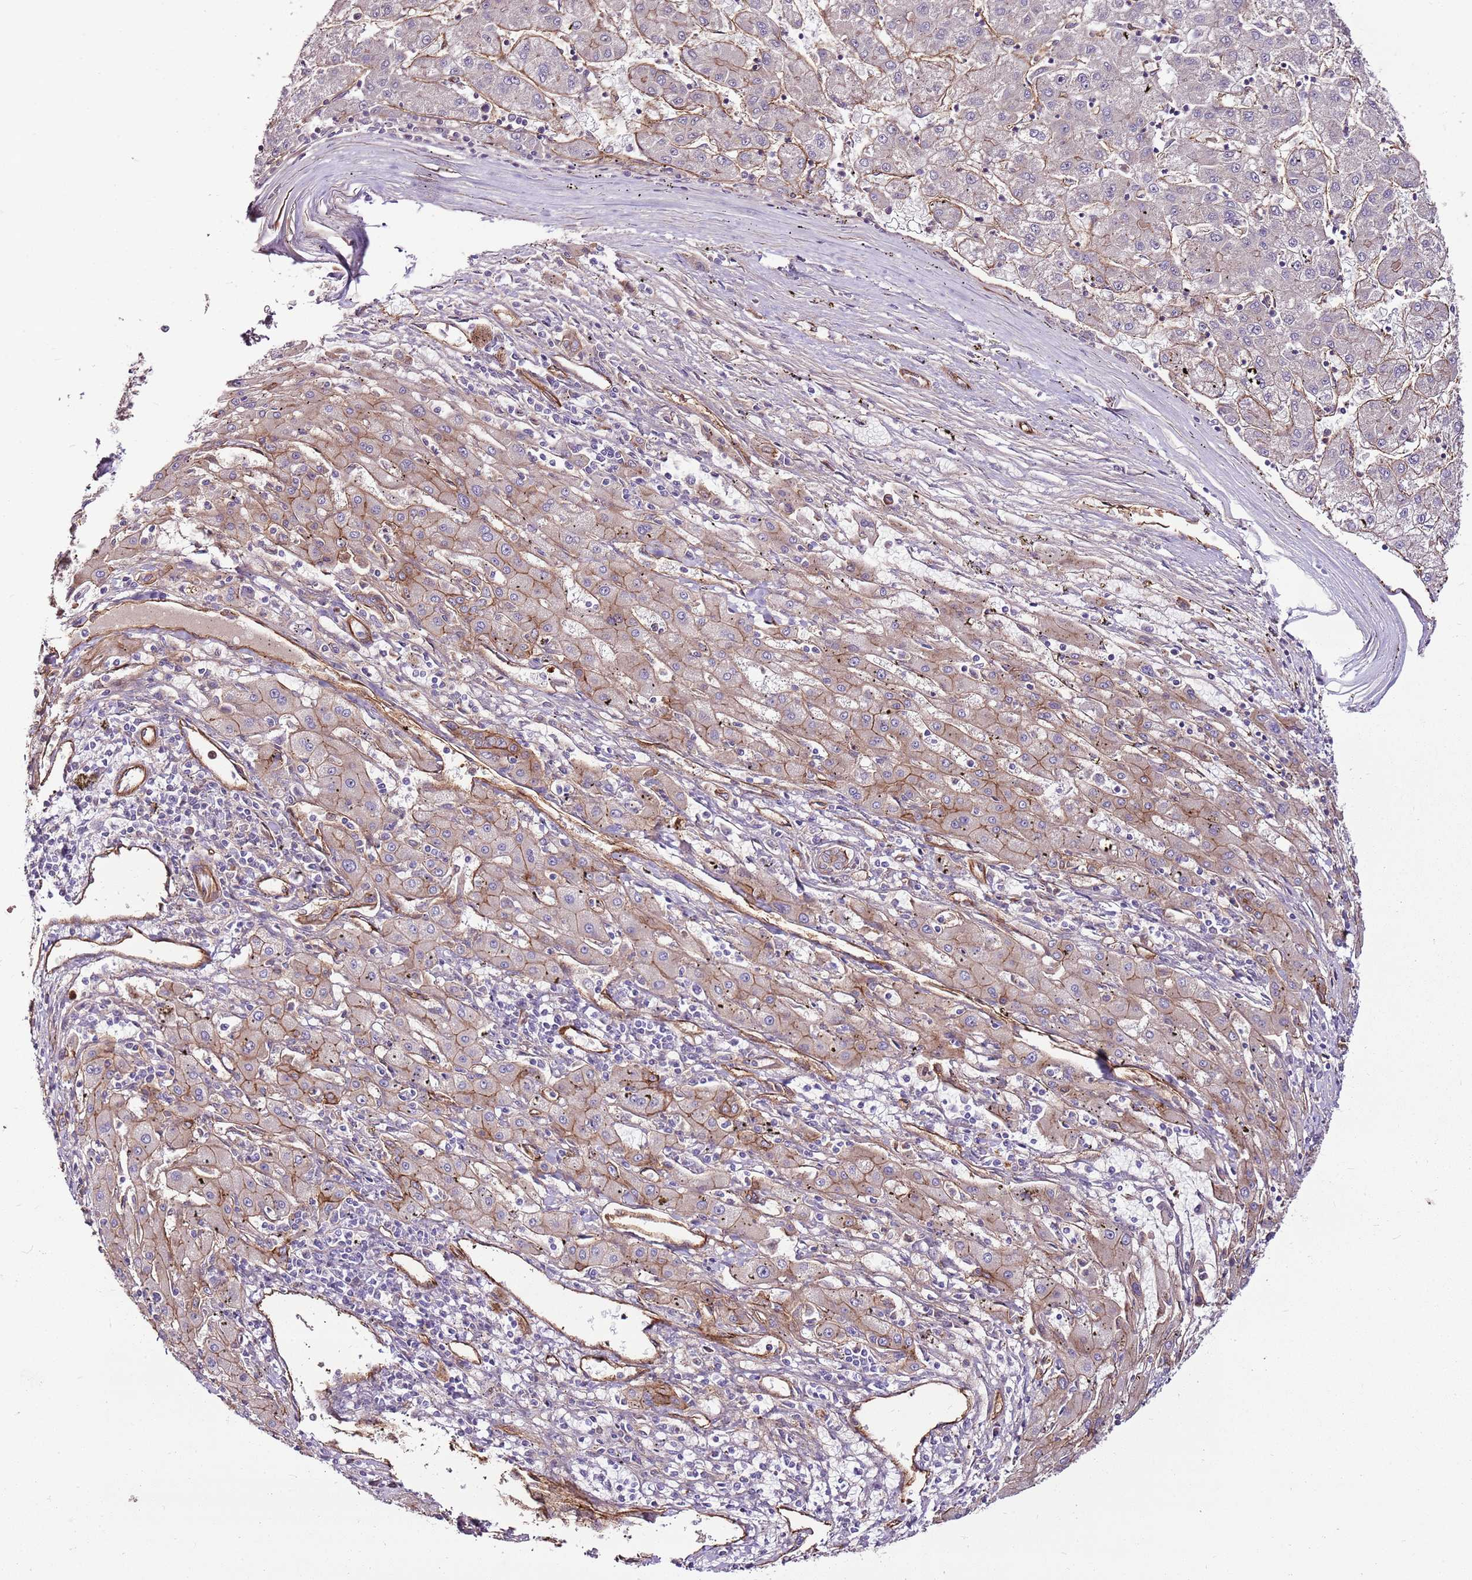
{"staining": {"intensity": "negative", "quantity": "none", "location": "none"}, "tissue": "liver cancer", "cell_type": "Tumor cells", "image_type": "cancer", "snomed": [{"axis": "morphology", "description": "Carcinoma, Hepatocellular, NOS"}, {"axis": "topography", "description": "Liver"}], "caption": "Liver cancer (hepatocellular carcinoma) was stained to show a protein in brown. There is no significant expression in tumor cells. (IHC, brightfield microscopy, high magnification).", "gene": "ZNF827", "patient": {"sex": "male", "age": 72}}